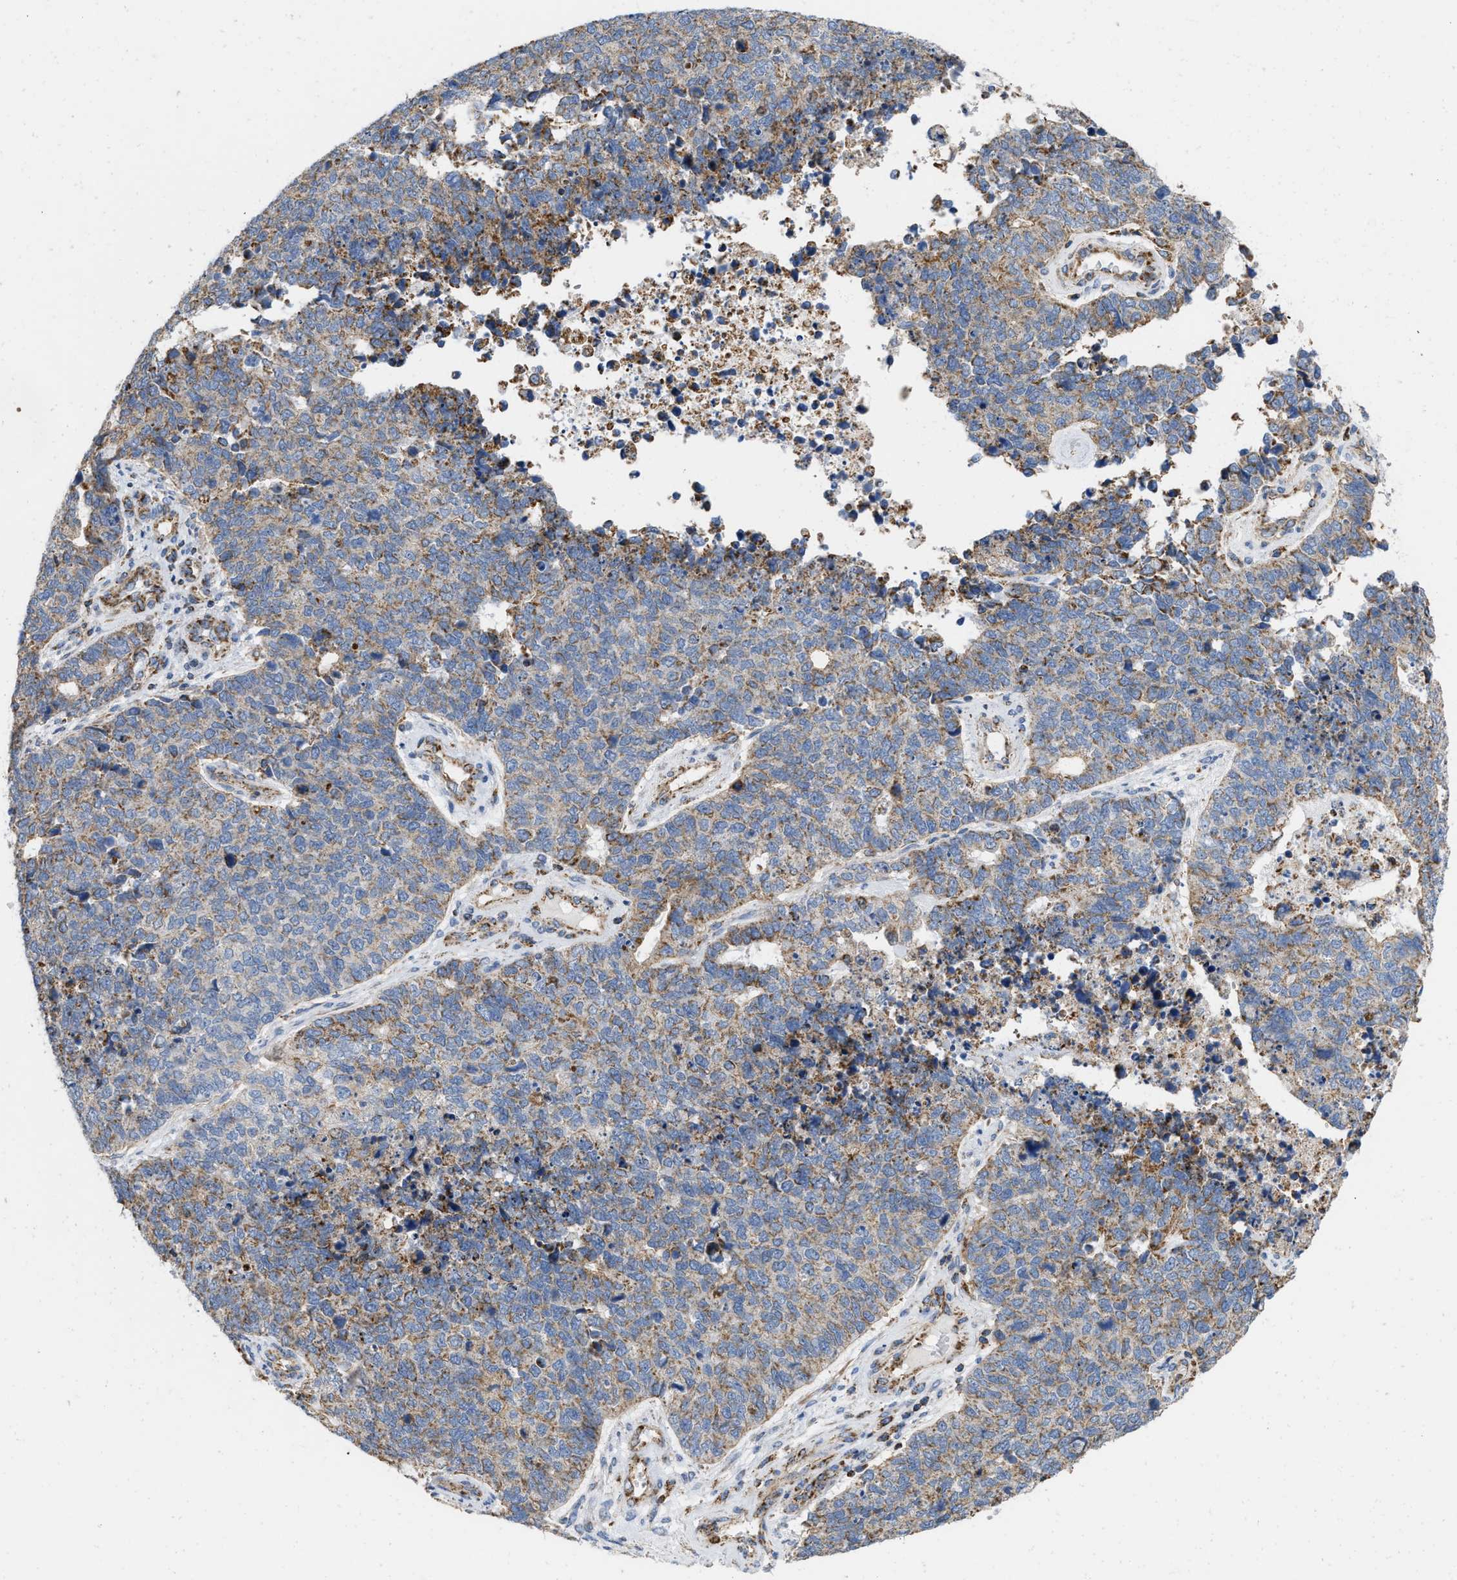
{"staining": {"intensity": "moderate", "quantity": ">75%", "location": "cytoplasmic/membranous"}, "tissue": "cervical cancer", "cell_type": "Tumor cells", "image_type": "cancer", "snomed": [{"axis": "morphology", "description": "Squamous cell carcinoma, NOS"}, {"axis": "topography", "description": "Cervix"}], "caption": "Brown immunohistochemical staining in squamous cell carcinoma (cervical) shows moderate cytoplasmic/membranous expression in approximately >75% of tumor cells. The protein is shown in brown color, while the nuclei are stained blue.", "gene": "GRB10", "patient": {"sex": "female", "age": 63}}